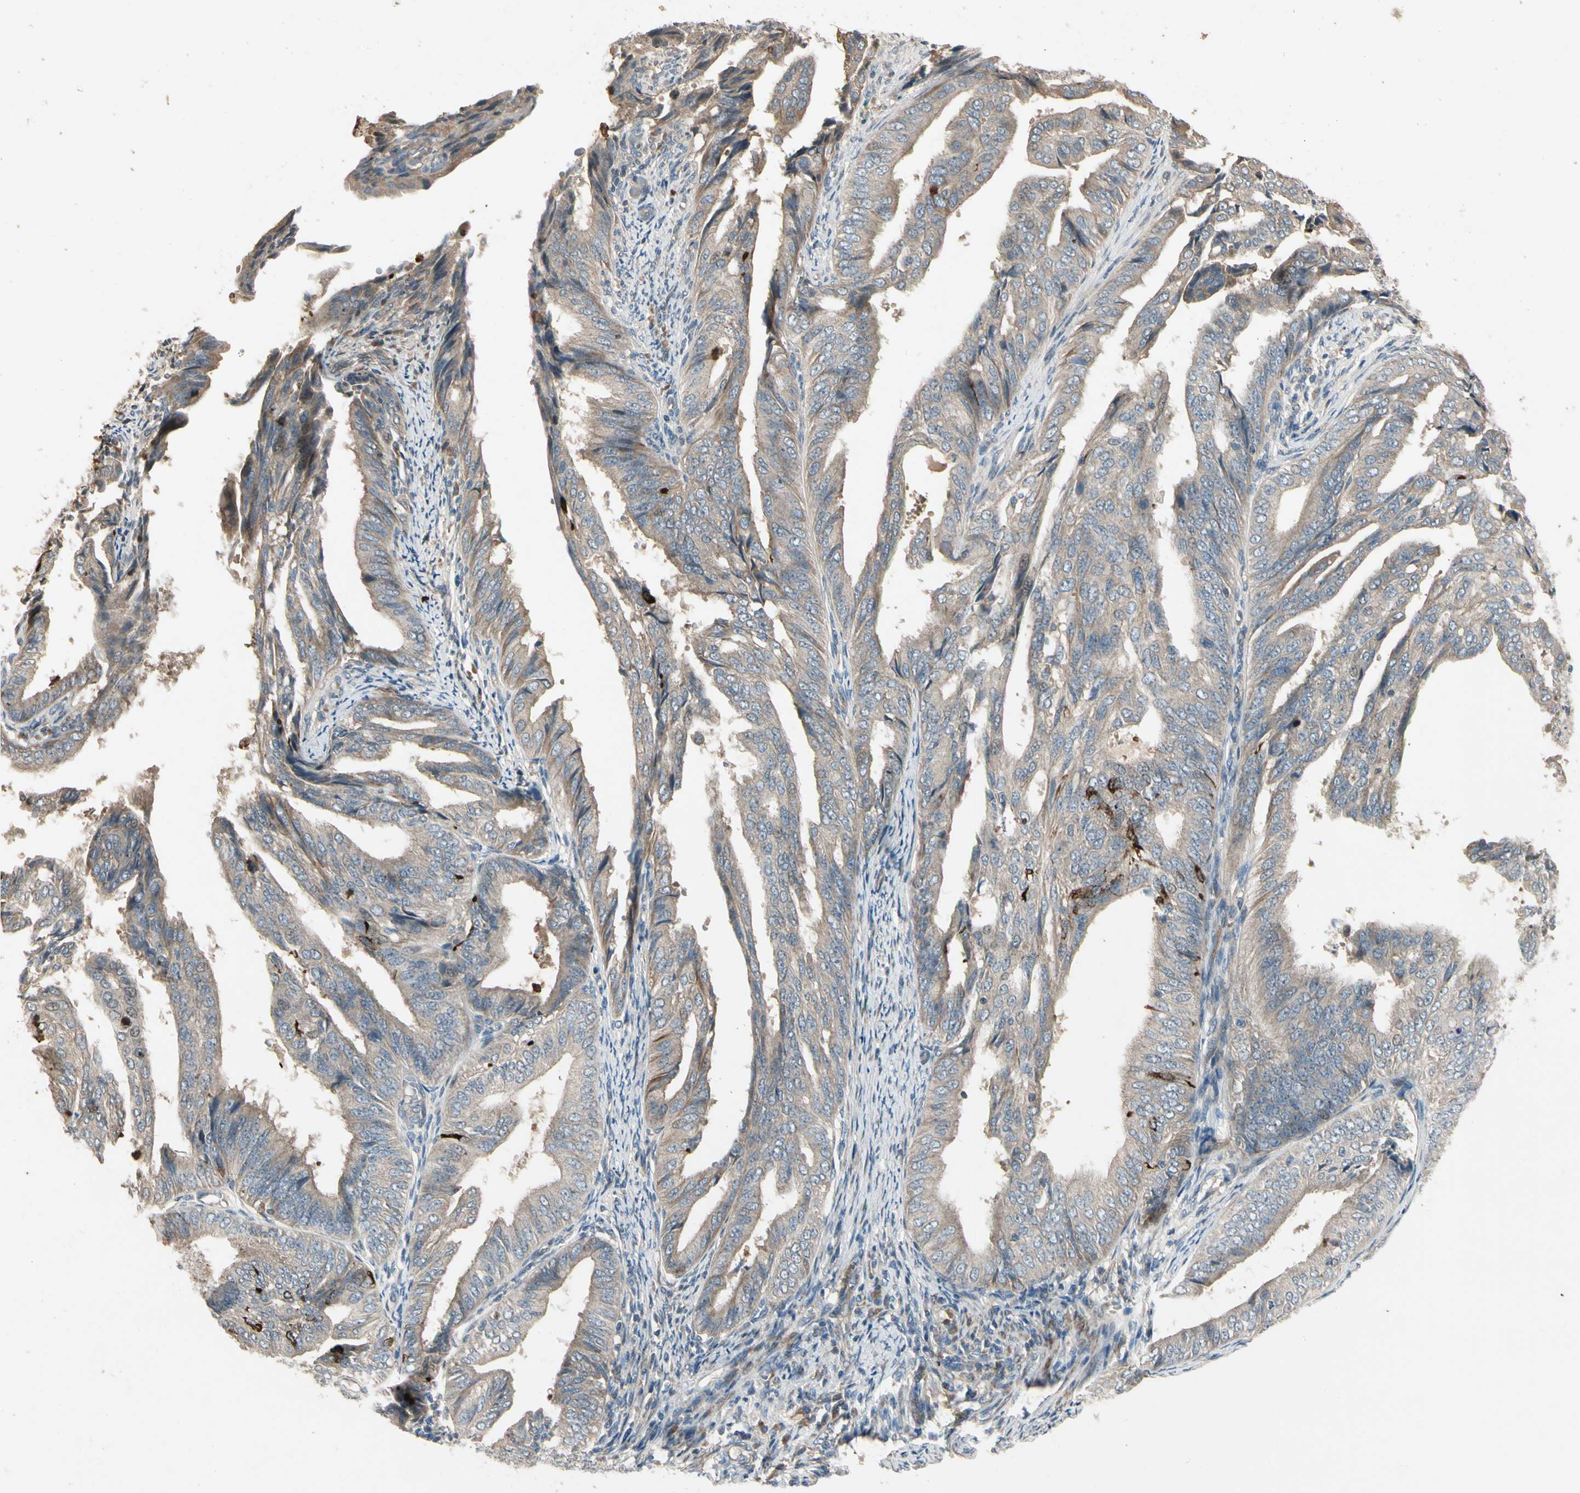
{"staining": {"intensity": "weak", "quantity": ">75%", "location": "cytoplasmic/membranous"}, "tissue": "endometrial cancer", "cell_type": "Tumor cells", "image_type": "cancer", "snomed": [{"axis": "morphology", "description": "Adenocarcinoma, NOS"}, {"axis": "topography", "description": "Endometrium"}], "caption": "Tumor cells display weak cytoplasmic/membranous expression in approximately >75% of cells in adenocarcinoma (endometrial).", "gene": "ACVR1", "patient": {"sex": "female", "age": 58}}